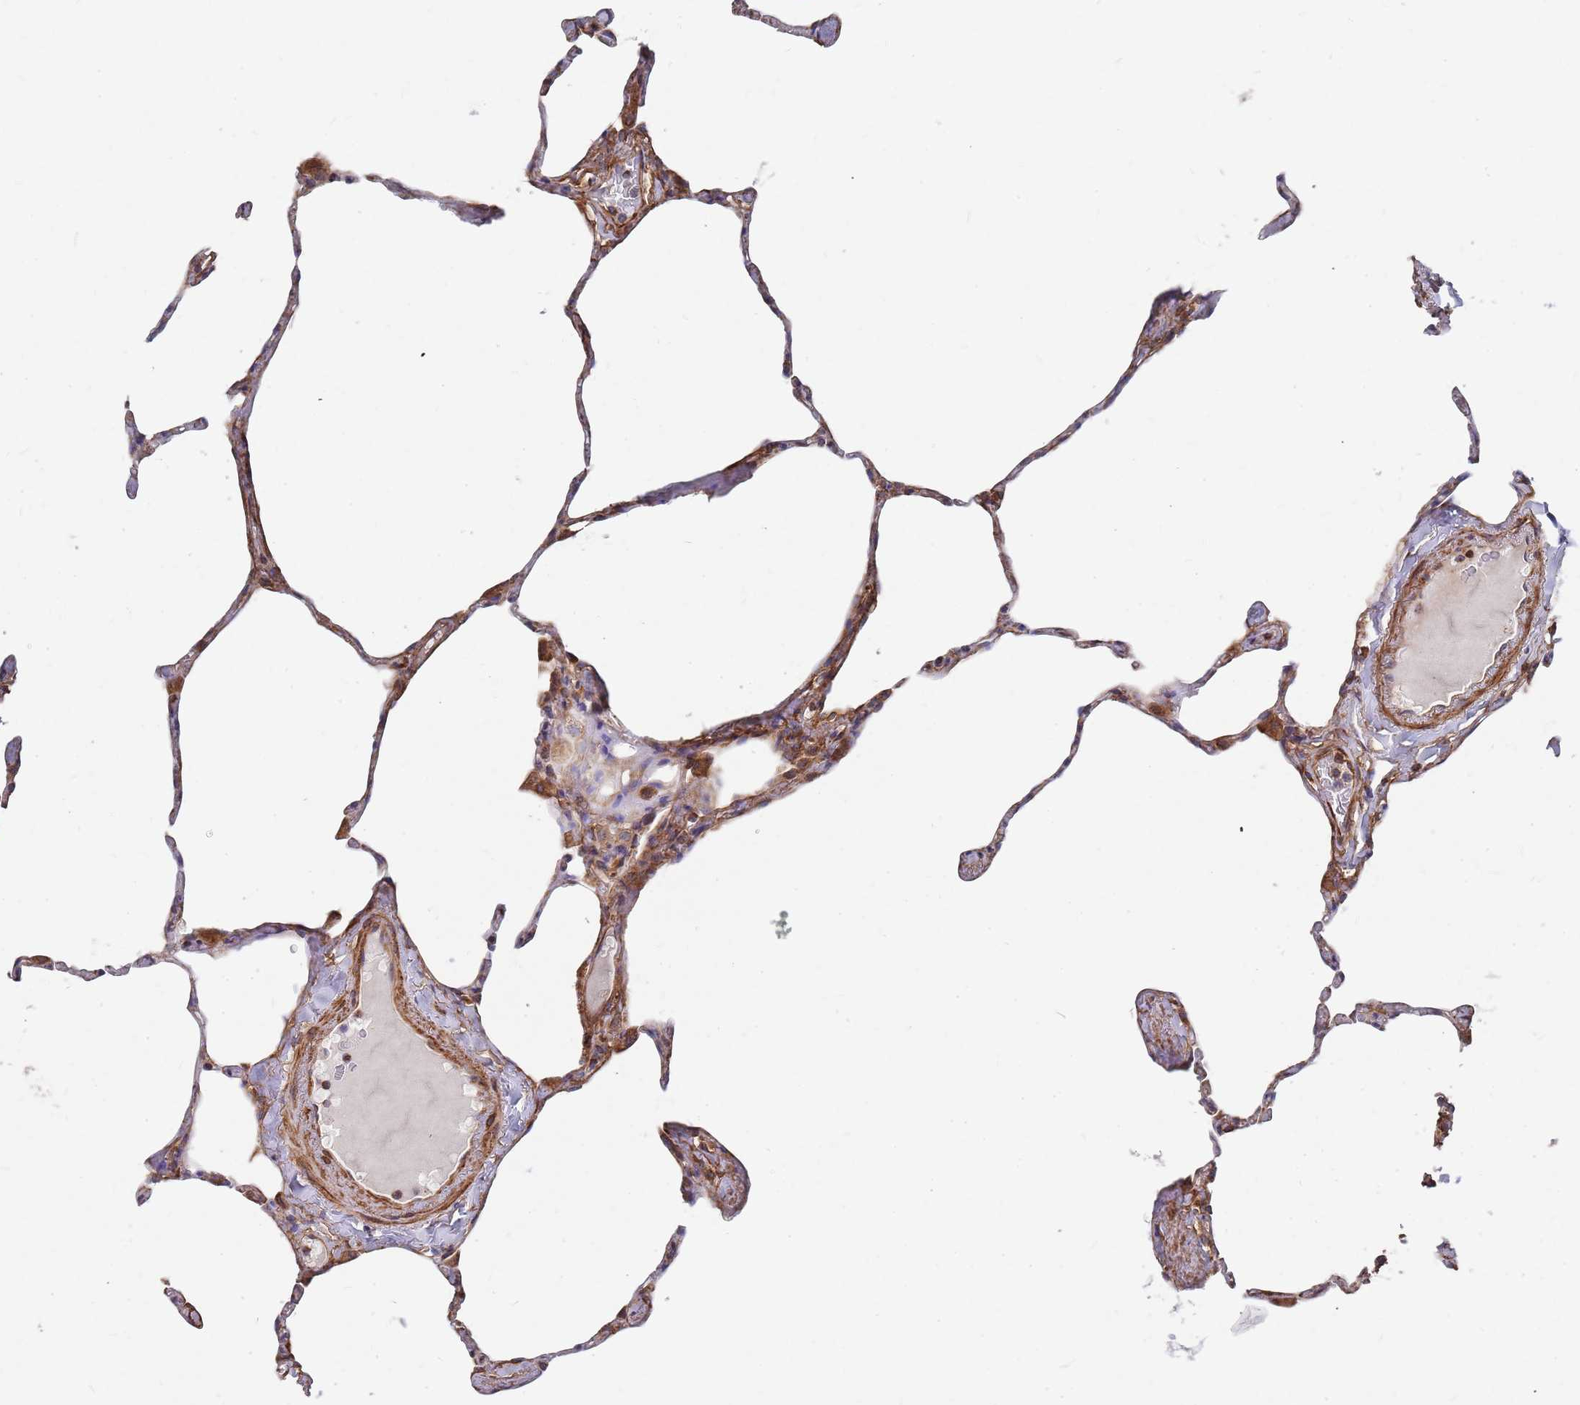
{"staining": {"intensity": "strong", "quantity": ">75%", "location": "cytoplasmic/membranous"}, "tissue": "lung", "cell_type": "Alveolar cells", "image_type": "normal", "snomed": [{"axis": "morphology", "description": "Normal tissue, NOS"}, {"axis": "topography", "description": "Lung"}], "caption": "Immunohistochemistry histopathology image of normal lung: human lung stained using immunohistochemistry shows high levels of strong protein expression localized specifically in the cytoplasmic/membranous of alveolar cells, appearing as a cytoplasmic/membranous brown color.", "gene": "WDFY3", "patient": {"sex": "male", "age": 65}}